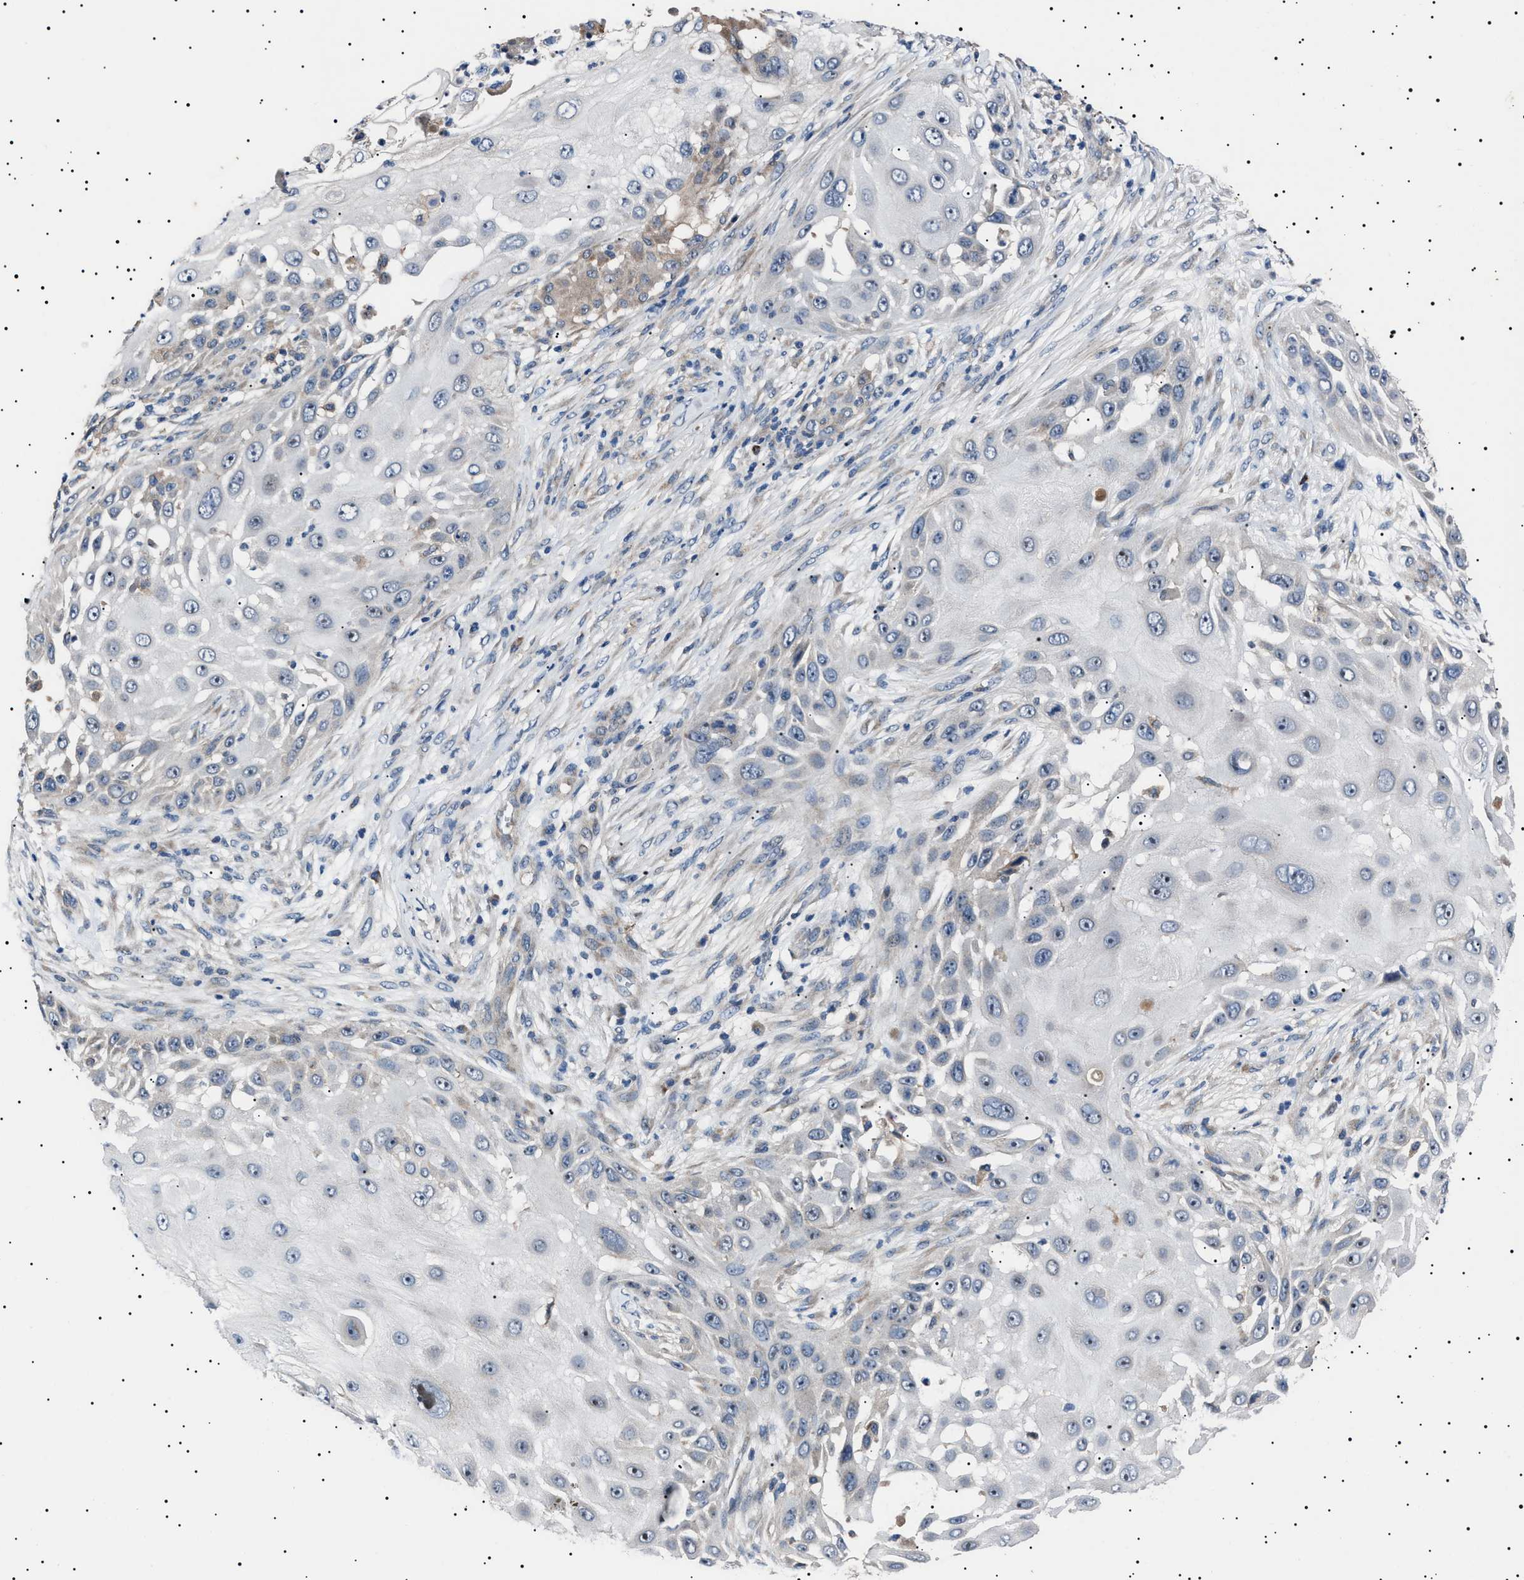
{"staining": {"intensity": "negative", "quantity": "none", "location": "none"}, "tissue": "skin cancer", "cell_type": "Tumor cells", "image_type": "cancer", "snomed": [{"axis": "morphology", "description": "Squamous cell carcinoma, NOS"}, {"axis": "topography", "description": "Skin"}], "caption": "Tumor cells are negative for protein expression in human squamous cell carcinoma (skin).", "gene": "PTRH1", "patient": {"sex": "female", "age": 44}}